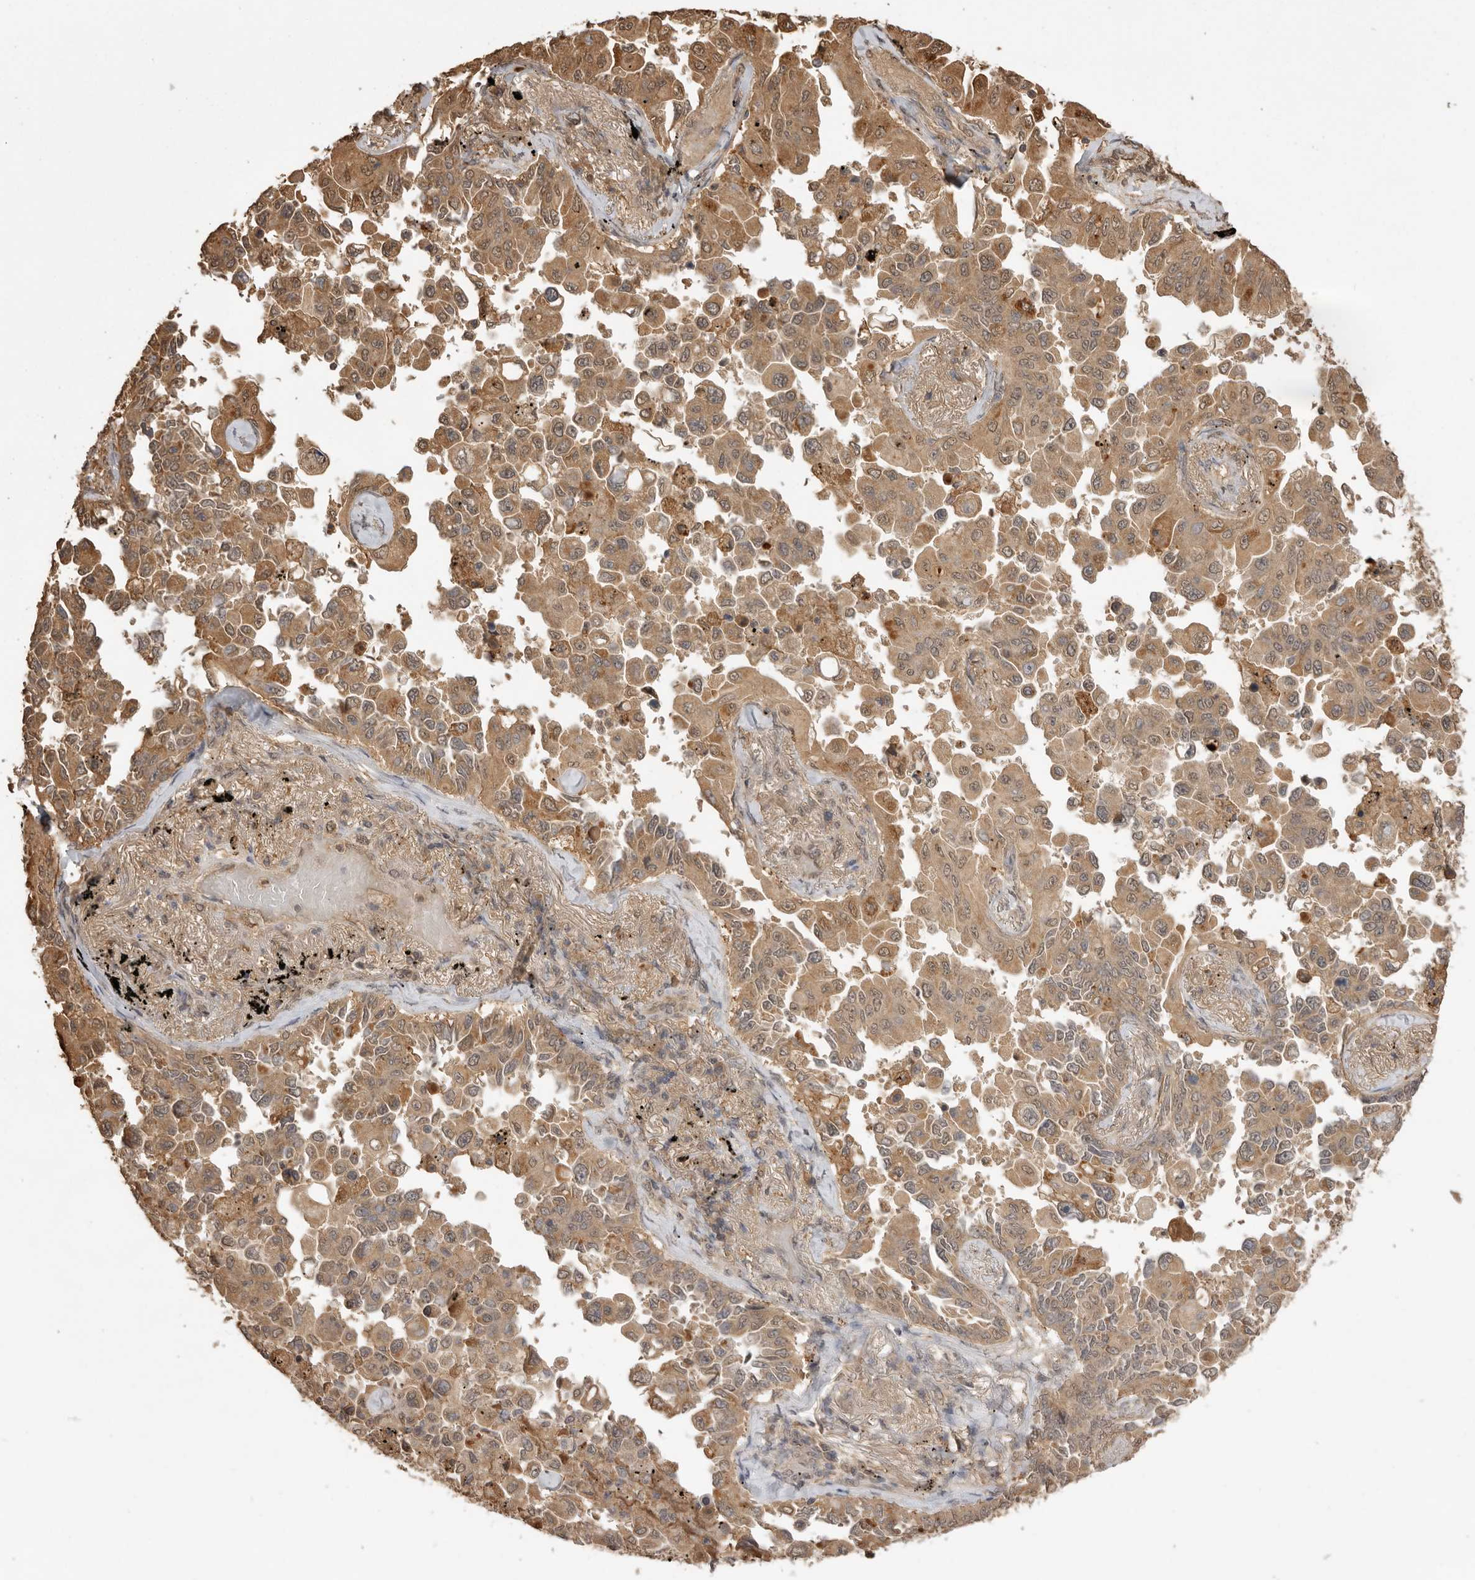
{"staining": {"intensity": "moderate", "quantity": ">75%", "location": "cytoplasmic/membranous"}, "tissue": "lung cancer", "cell_type": "Tumor cells", "image_type": "cancer", "snomed": [{"axis": "morphology", "description": "Adenocarcinoma, NOS"}, {"axis": "topography", "description": "Lung"}], "caption": "This is a histology image of immunohistochemistry (IHC) staining of lung adenocarcinoma, which shows moderate expression in the cytoplasmic/membranous of tumor cells.", "gene": "JAG2", "patient": {"sex": "female", "age": 67}}